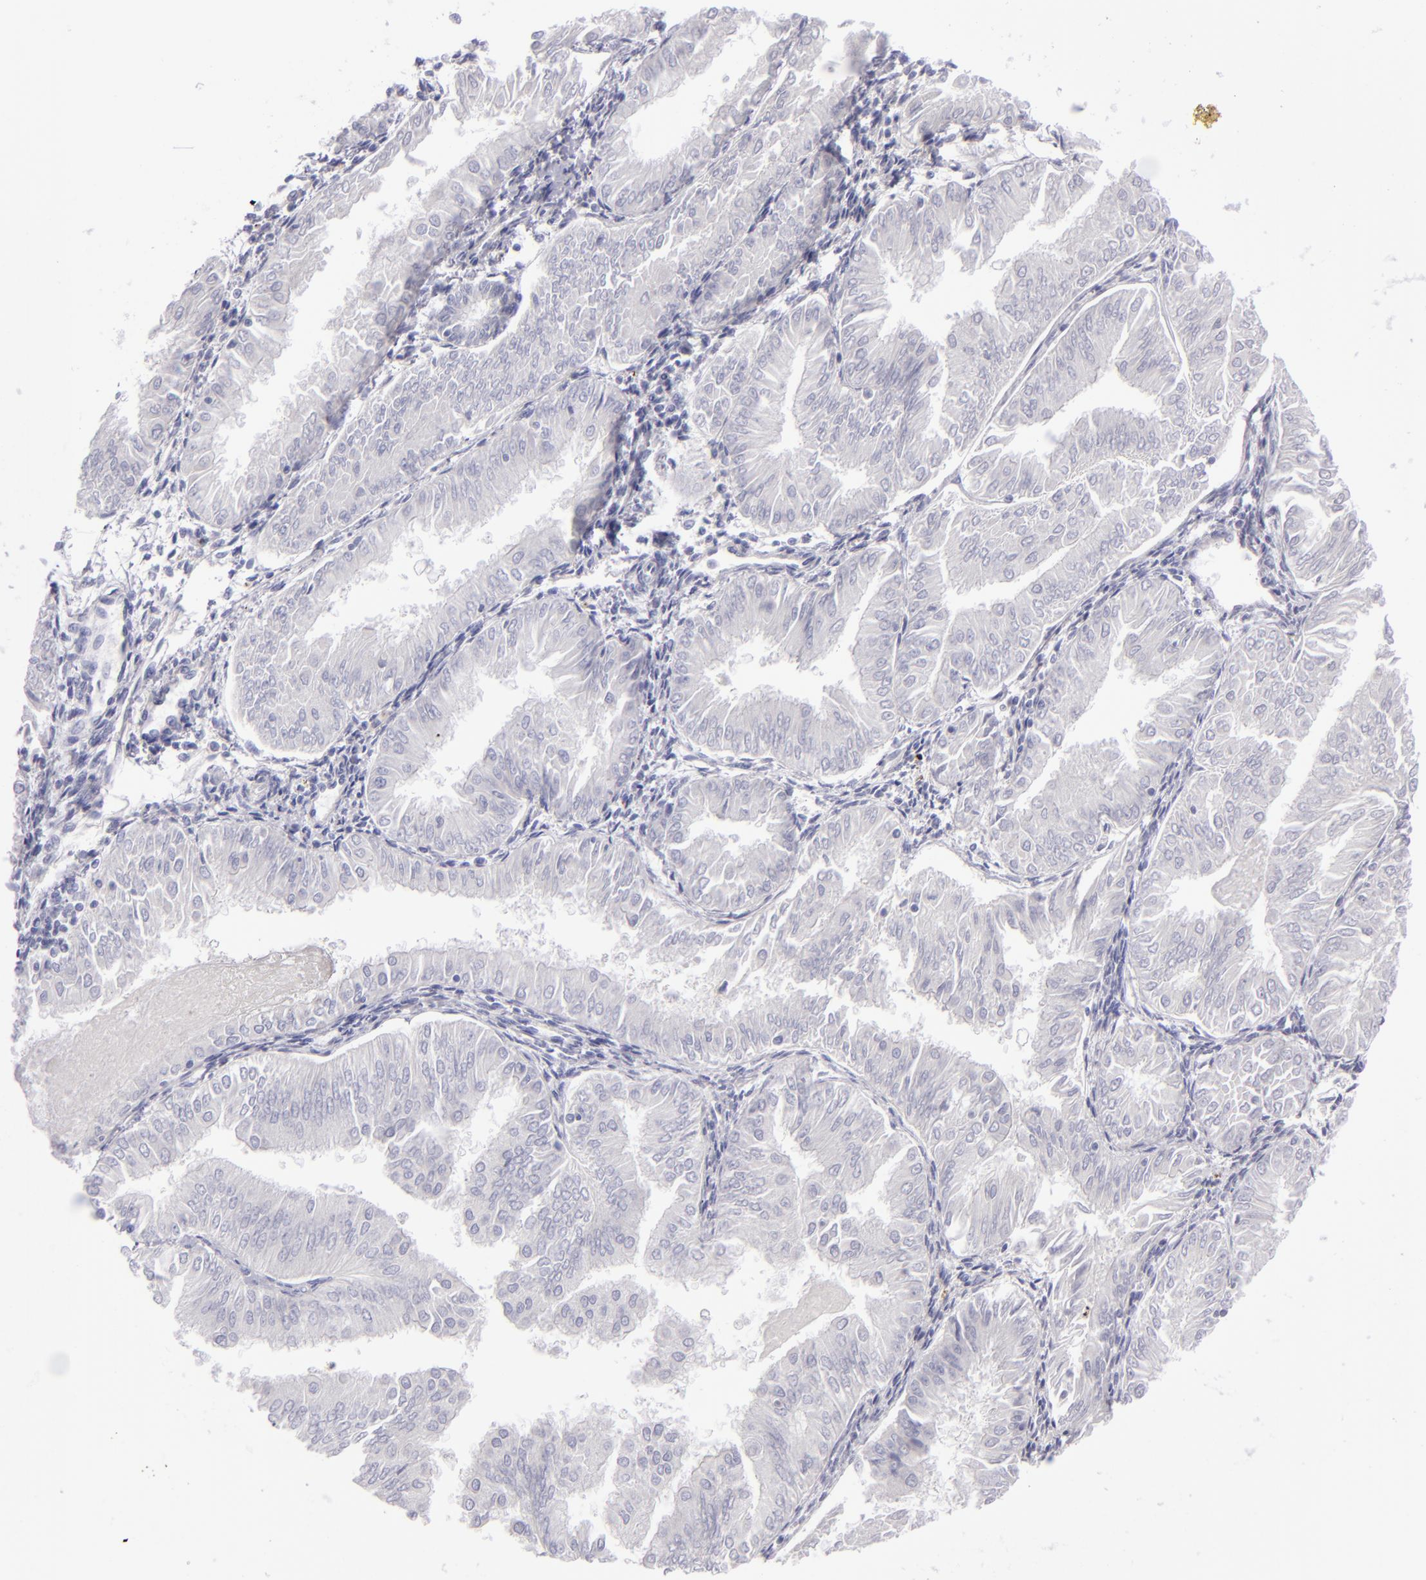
{"staining": {"intensity": "negative", "quantity": "none", "location": "none"}, "tissue": "endometrial cancer", "cell_type": "Tumor cells", "image_type": "cancer", "snomed": [{"axis": "morphology", "description": "Adenocarcinoma, NOS"}, {"axis": "topography", "description": "Endometrium"}], "caption": "This photomicrograph is of endometrial cancer stained with immunohistochemistry to label a protein in brown with the nuclei are counter-stained blue. There is no expression in tumor cells.", "gene": "CD22", "patient": {"sex": "female", "age": 53}}